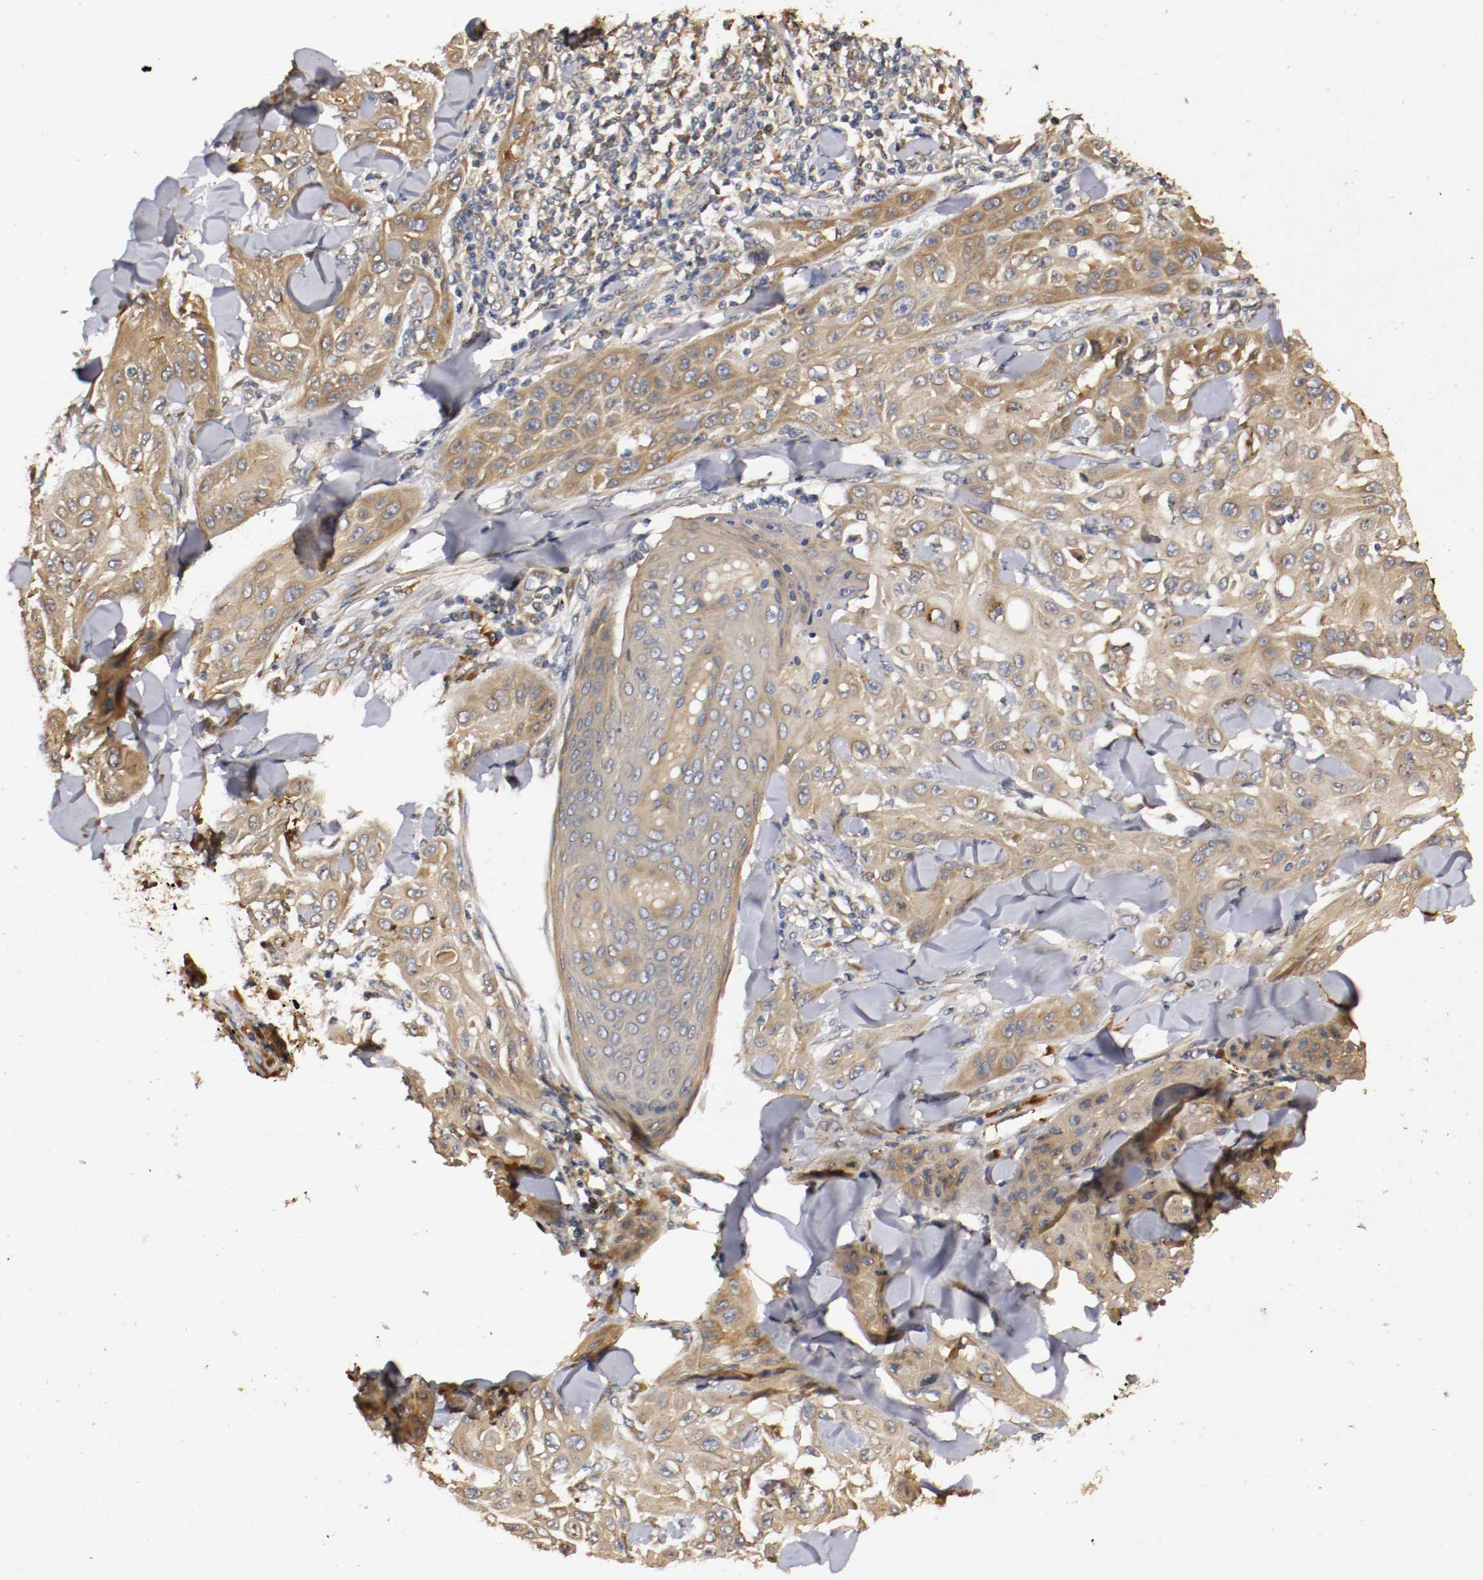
{"staining": {"intensity": "moderate", "quantity": ">75%", "location": "cytoplasmic/membranous"}, "tissue": "skin cancer", "cell_type": "Tumor cells", "image_type": "cancer", "snomed": [{"axis": "morphology", "description": "Squamous cell carcinoma, NOS"}, {"axis": "topography", "description": "Skin"}], "caption": "Skin cancer tissue reveals moderate cytoplasmic/membranous expression in approximately >75% of tumor cells", "gene": "VEZT", "patient": {"sex": "male", "age": 24}}